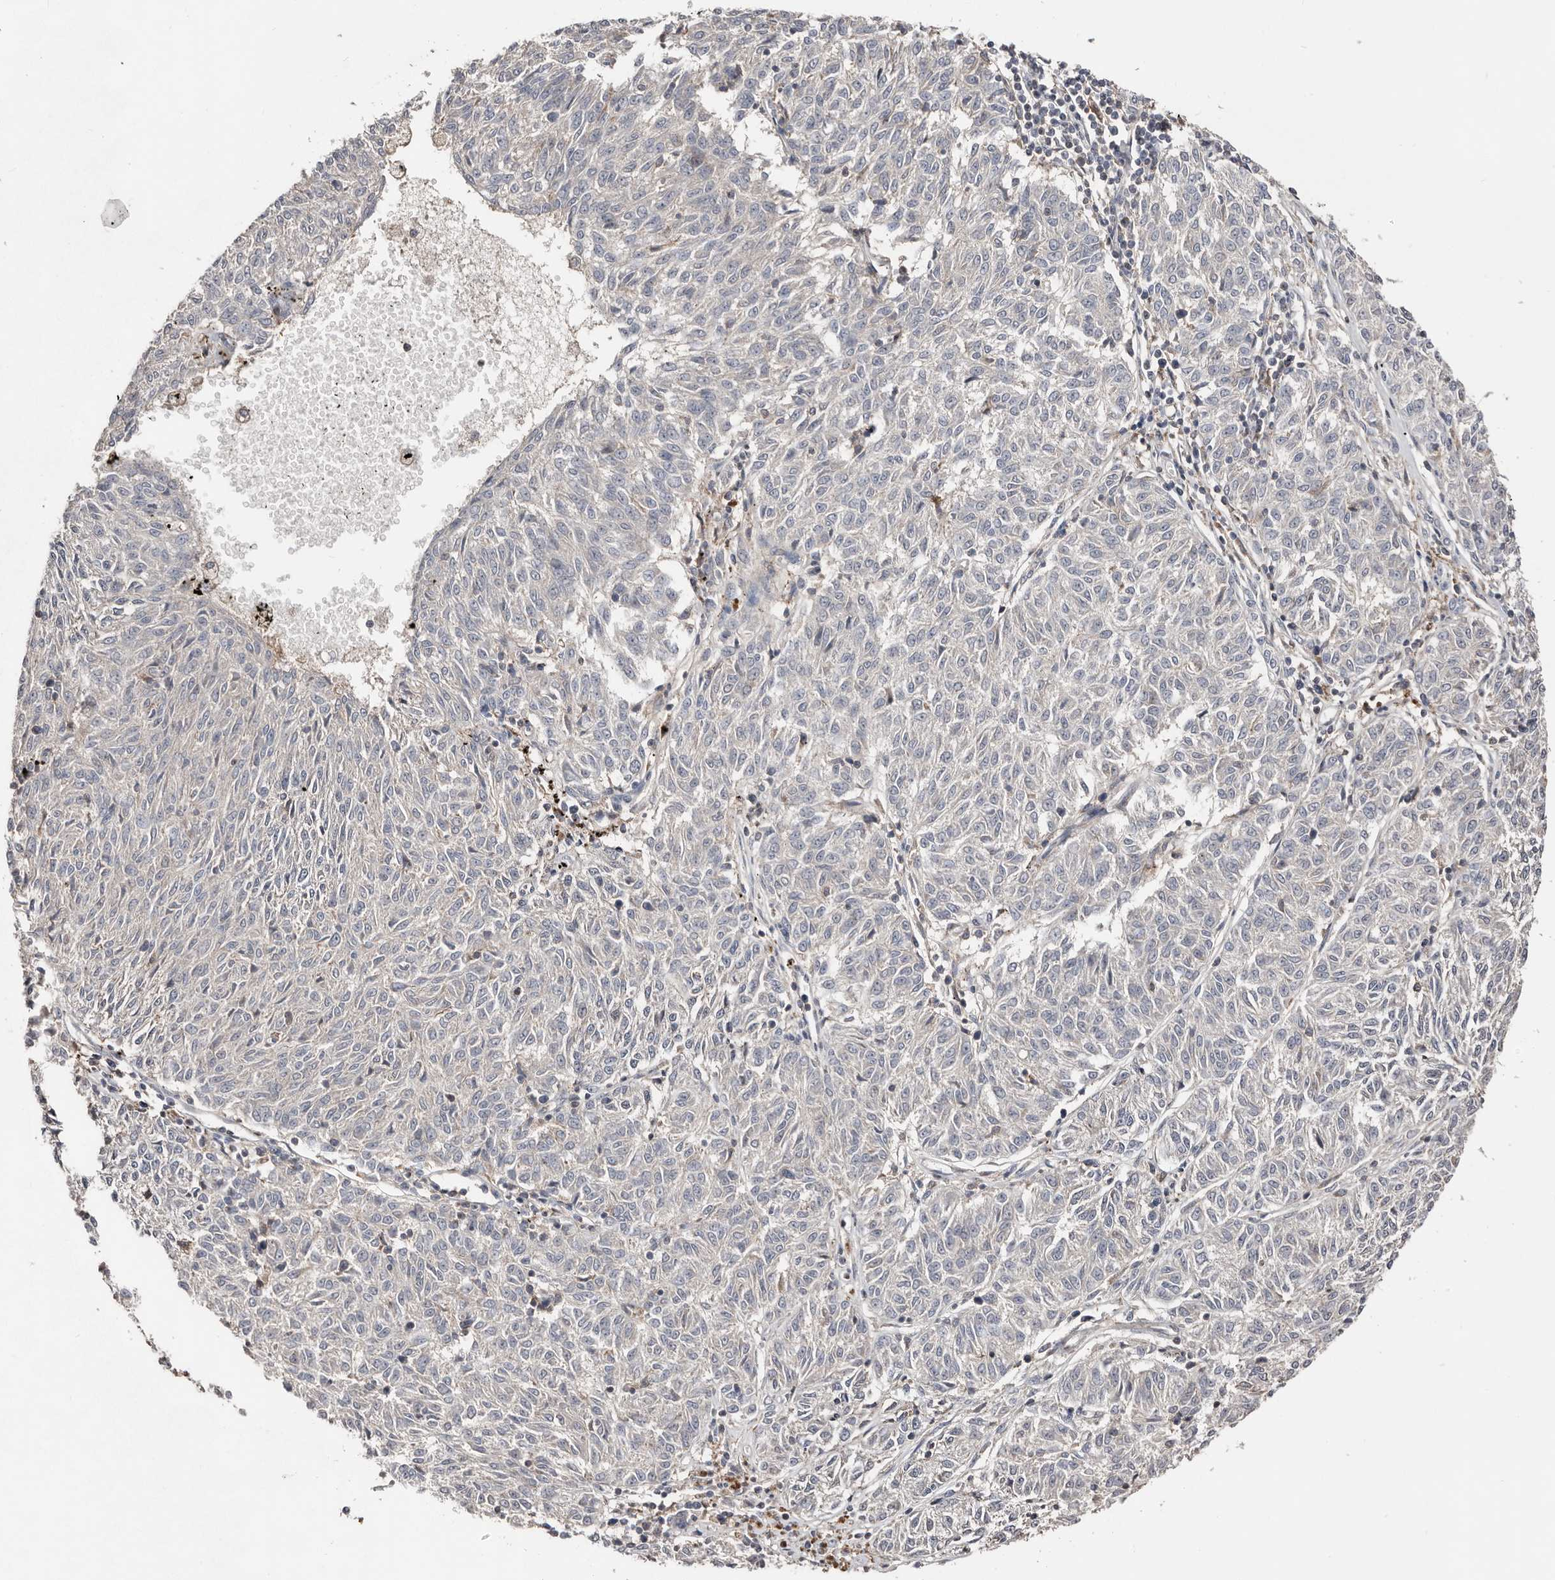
{"staining": {"intensity": "negative", "quantity": "none", "location": "none"}, "tissue": "melanoma", "cell_type": "Tumor cells", "image_type": "cancer", "snomed": [{"axis": "morphology", "description": "Malignant melanoma, NOS"}, {"axis": "topography", "description": "Skin"}], "caption": "This is an IHC image of melanoma. There is no positivity in tumor cells.", "gene": "SLC39A2", "patient": {"sex": "female", "age": 72}}